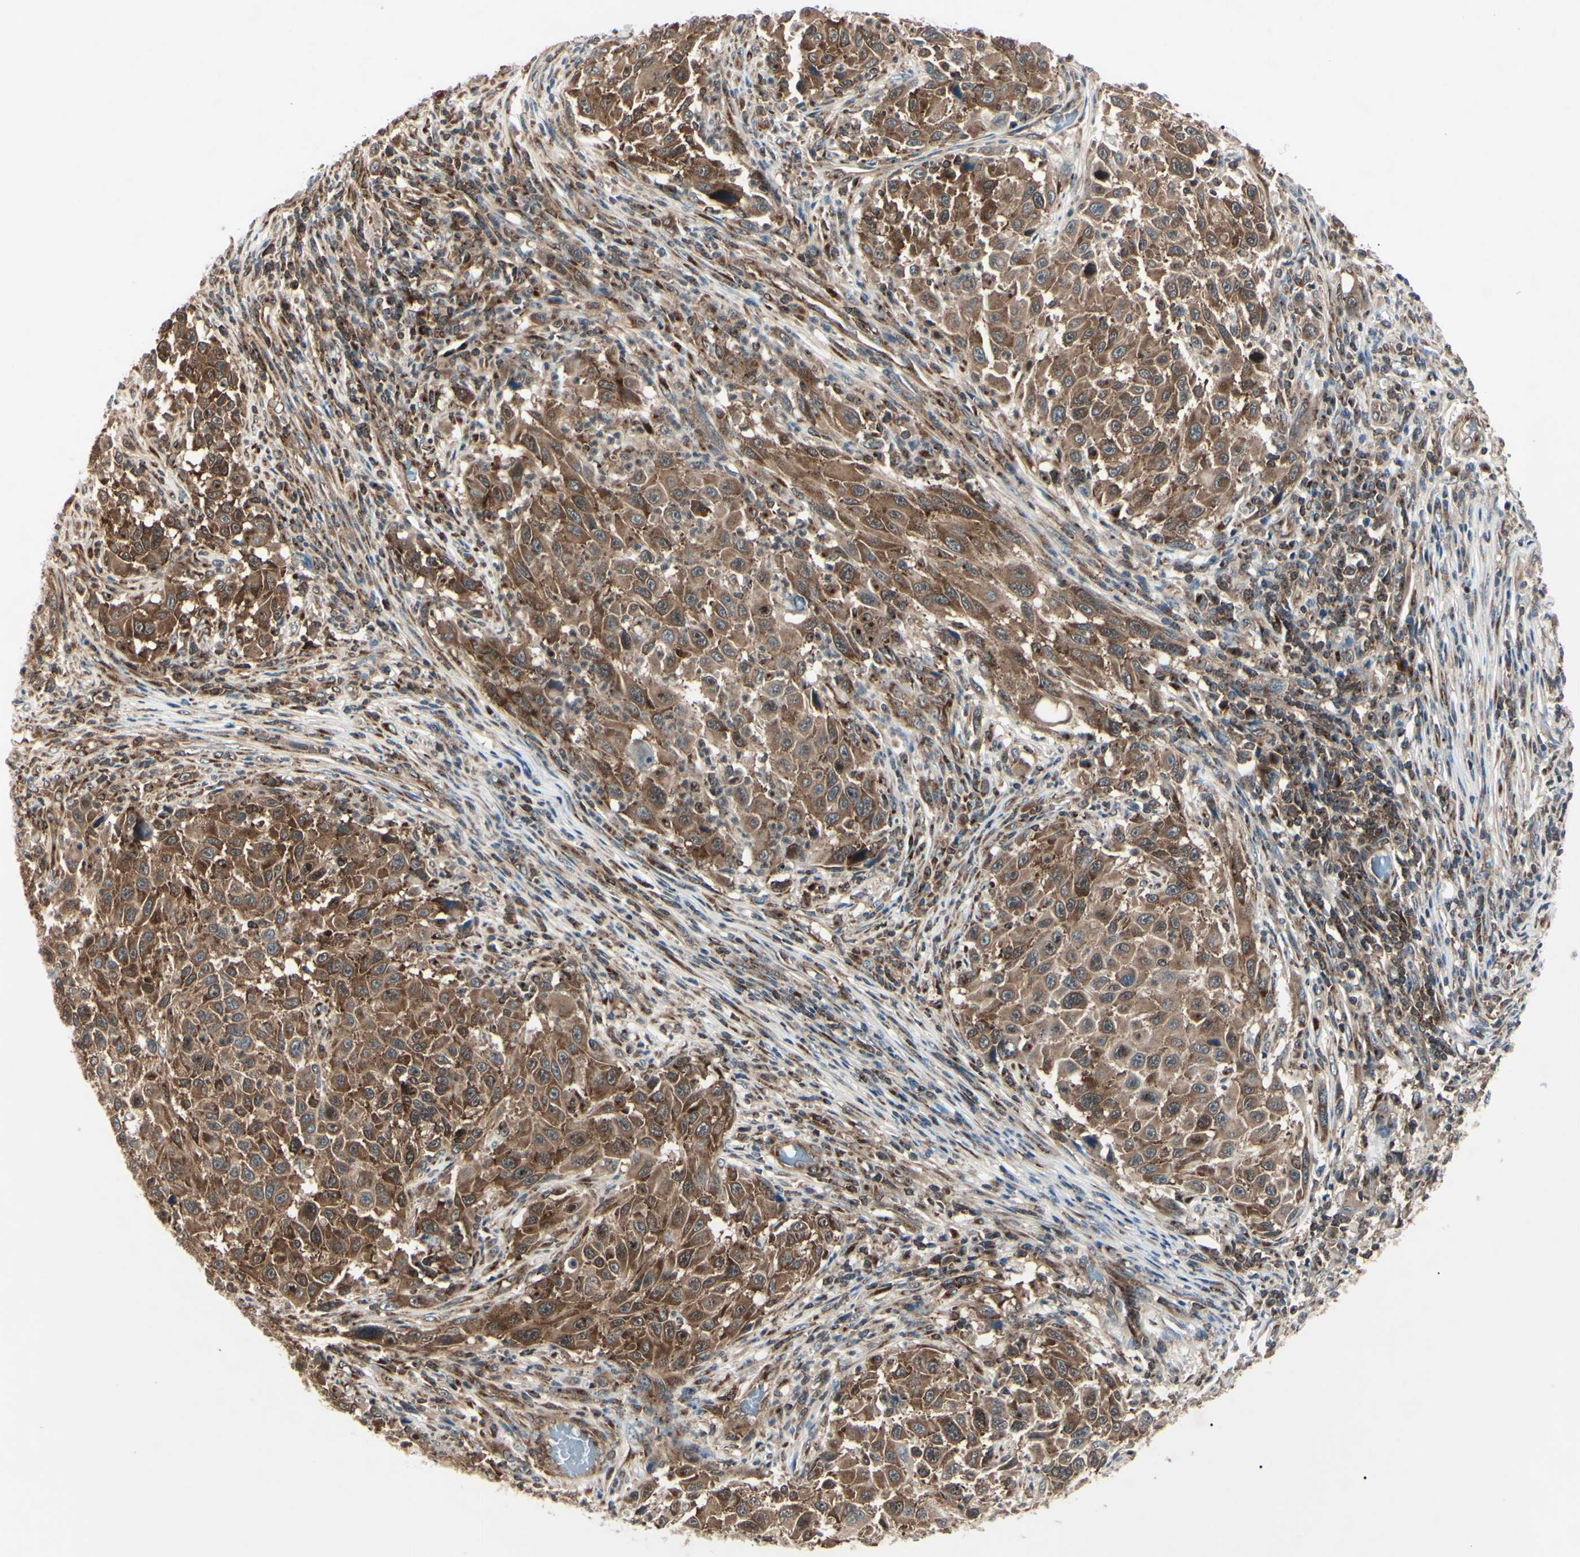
{"staining": {"intensity": "strong", "quantity": ">75%", "location": "cytoplasmic/membranous"}, "tissue": "melanoma", "cell_type": "Tumor cells", "image_type": "cancer", "snomed": [{"axis": "morphology", "description": "Malignant melanoma, Metastatic site"}, {"axis": "topography", "description": "Lymph node"}], "caption": "An immunohistochemistry (IHC) photomicrograph of tumor tissue is shown. Protein staining in brown highlights strong cytoplasmic/membranous positivity in melanoma within tumor cells.", "gene": "MAPRE1", "patient": {"sex": "male", "age": 61}}